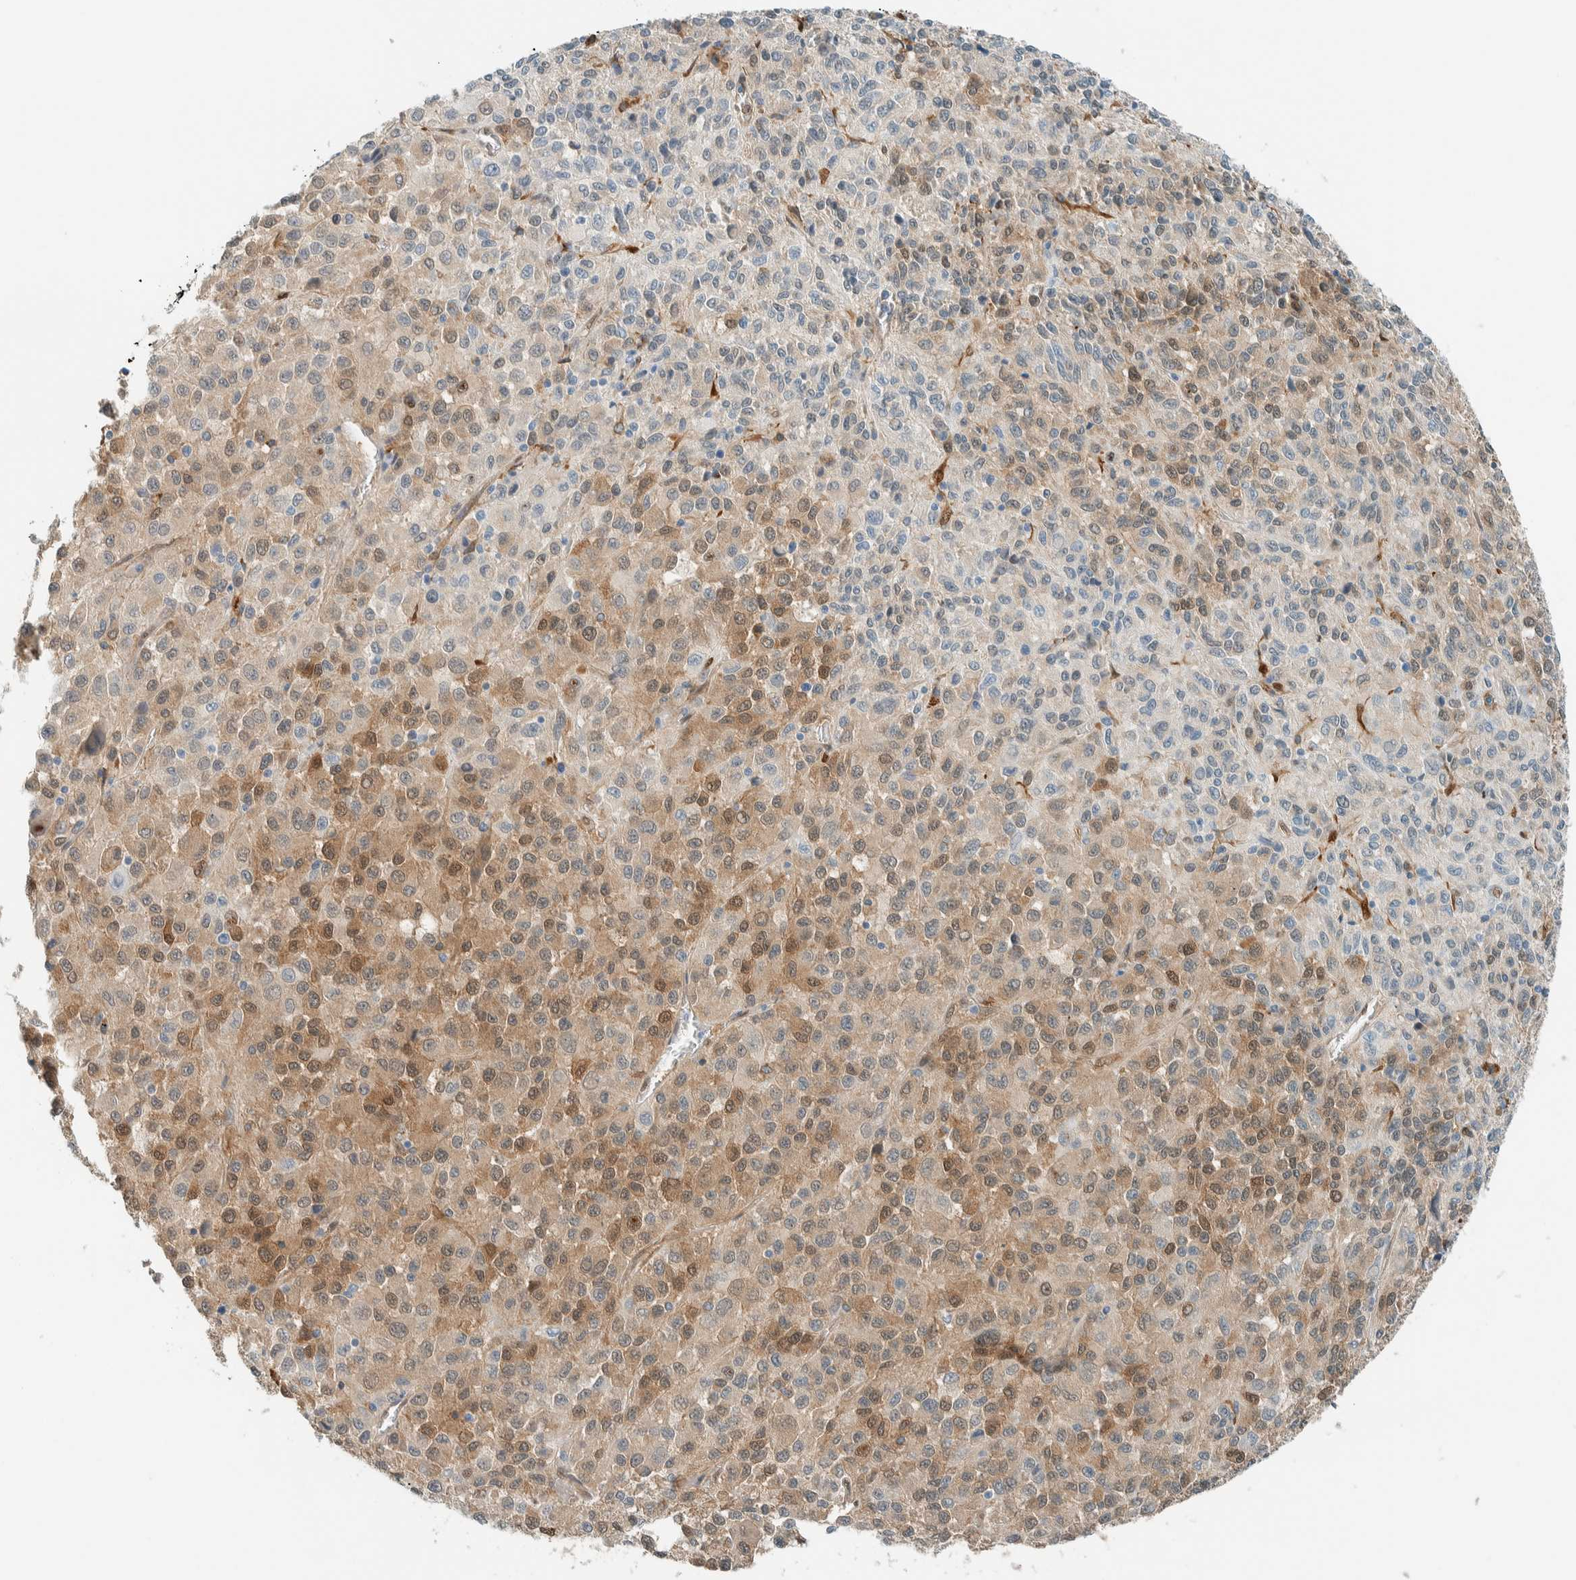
{"staining": {"intensity": "moderate", "quantity": "<25%", "location": "cytoplasmic/membranous,nuclear"}, "tissue": "melanoma", "cell_type": "Tumor cells", "image_type": "cancer", "snomed": [{"axis": "morphology", "description": "Malignant melanoma, Metastatic site"}, {"axis": "topography", "description": "Lung"}], "caption": "Moderate cytoplasmic/membranous and nuclear protein staining is seen in approximately <25% of tumor cells in malignant melanoma (metastatic site).", "gene": "NXN", "patient": {"sex": "male", "age": 64}}